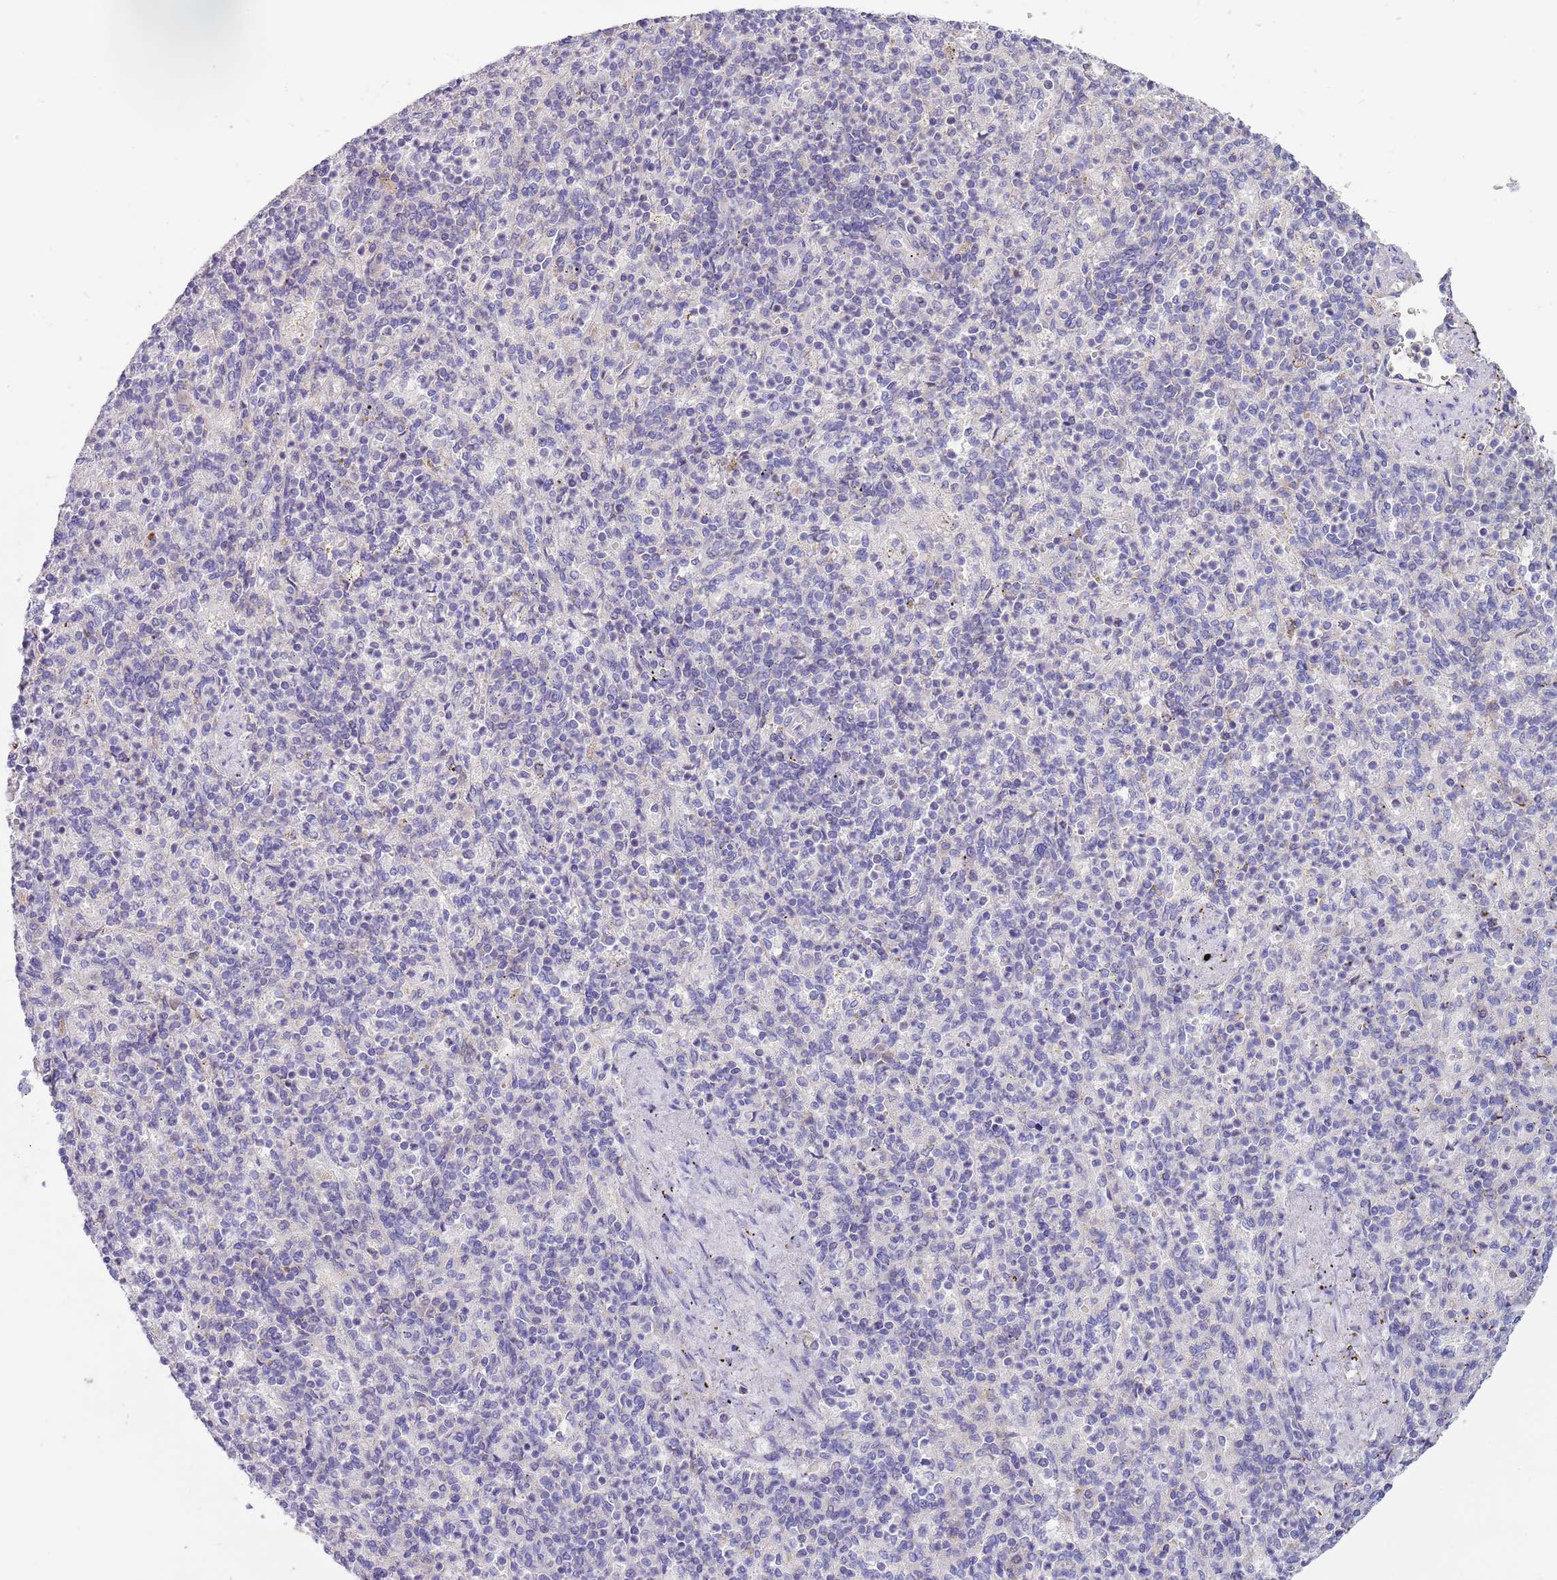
{"staining": {"intensity": "negative", "quantity": "none", "location": "none"}, "tissue": "spleen", "cell_type": "Cells in red pulp", "image_type": "normal", "snomed": [{"axis": "morphology", "description": "Normal tissue, NOS"}, {"axis": "topography", "description": "Spleen"}], "caption": "Benign spleen was stained to show a protein in brown. There is no significant expression in cells in red pulp. (DAB IHC with hematoxylin counter stain).", "gene": "CABYR", "patient": {"sex": "female", "age": 74}}